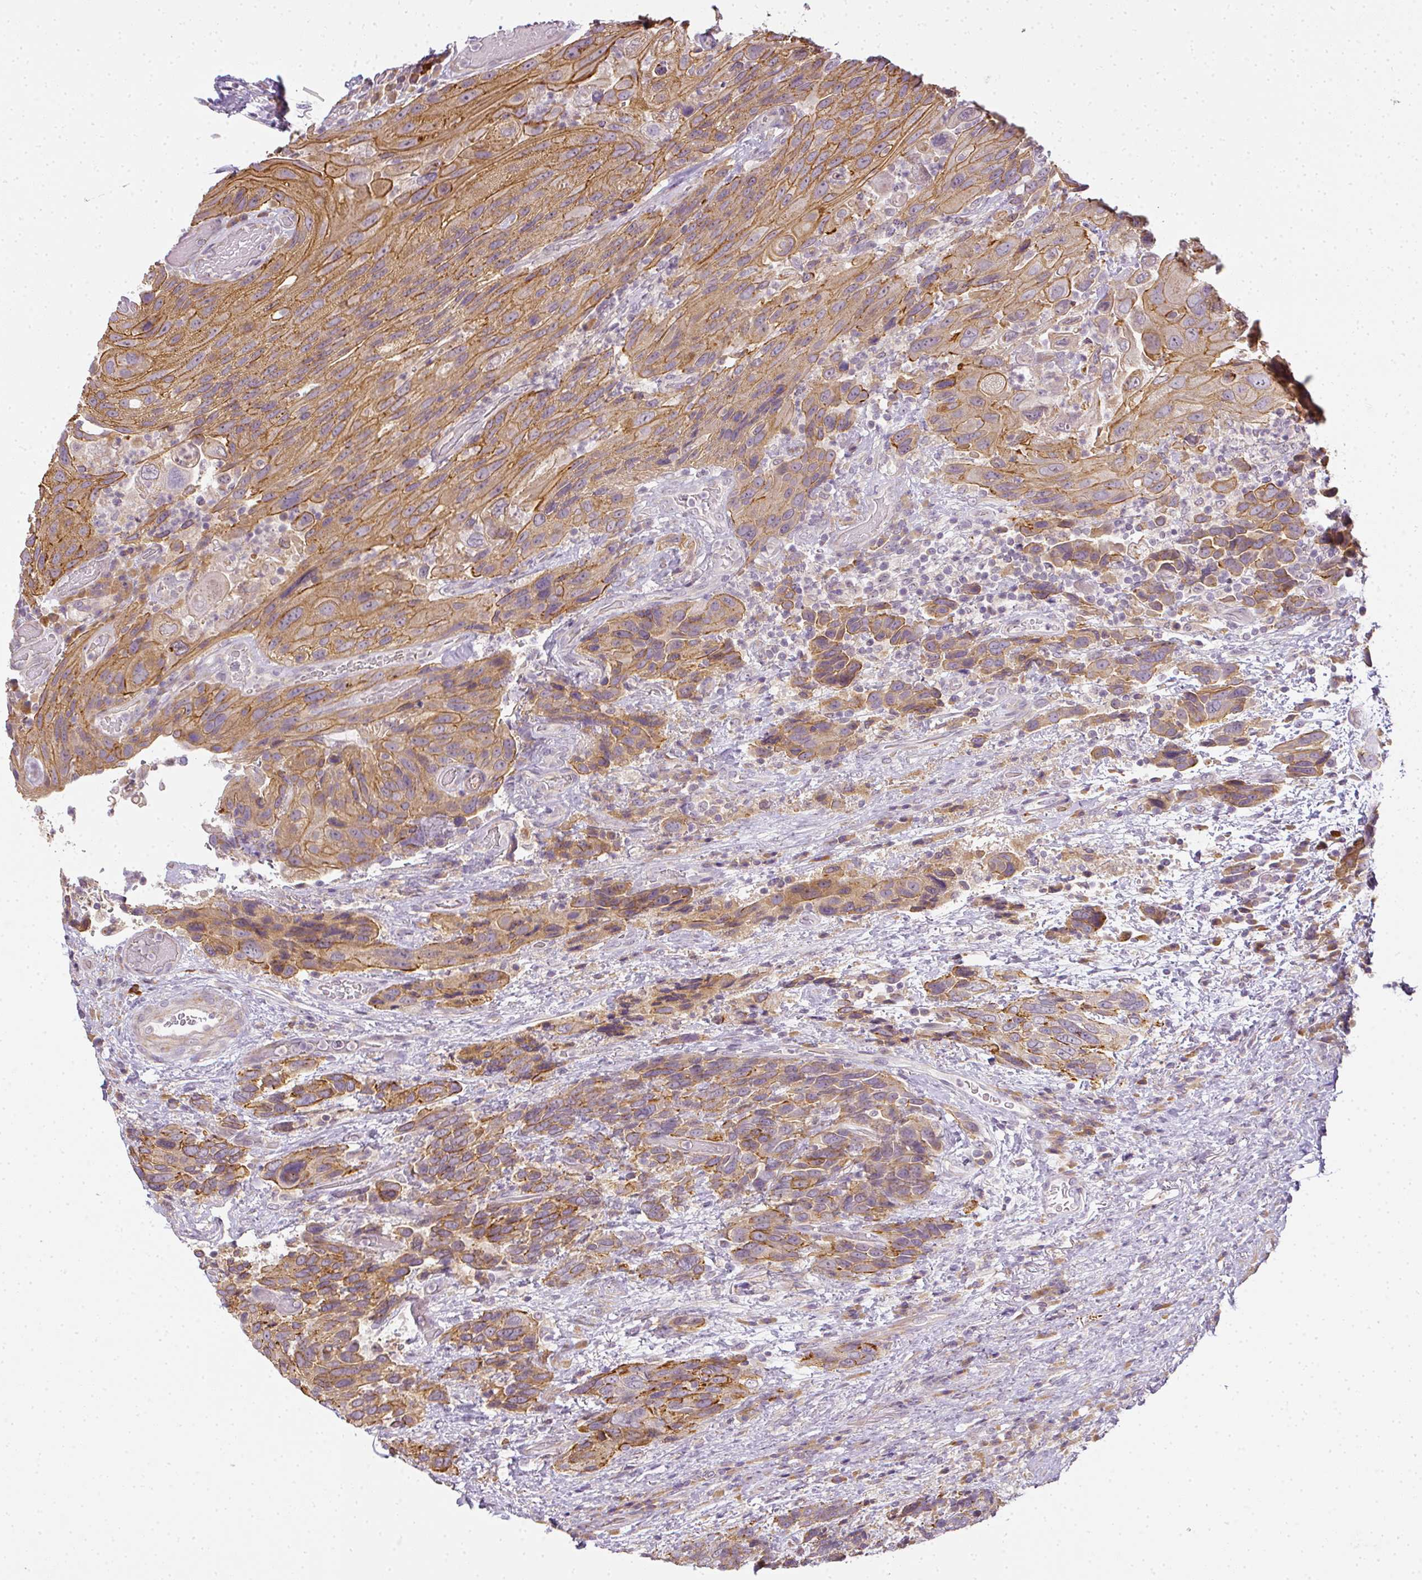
{"staining": {"intensity": "moderate", "quantity": ">75%", "location": "cytoplasmic/membranous"}, "tissue": "urothelial cancer", "cell_type": "Tumor cells", "image_type": "cancer", "snomed": [{"axis": "morphology", "description": "Urothelial carcinoma, High grade"}, {"axis": "topography", "description": "Urinary bladder"}], "caption": "Immunohistochemical staining of high-grade urothelial carcinoma reveals medium levels of moderate cytoplasmic/membranous expression in approximately >75% of tumor cells. (IHC, brightfield microscopy, high magnification).", "gene": "MED19", "patient": {"sex": "female", "age": 70}}